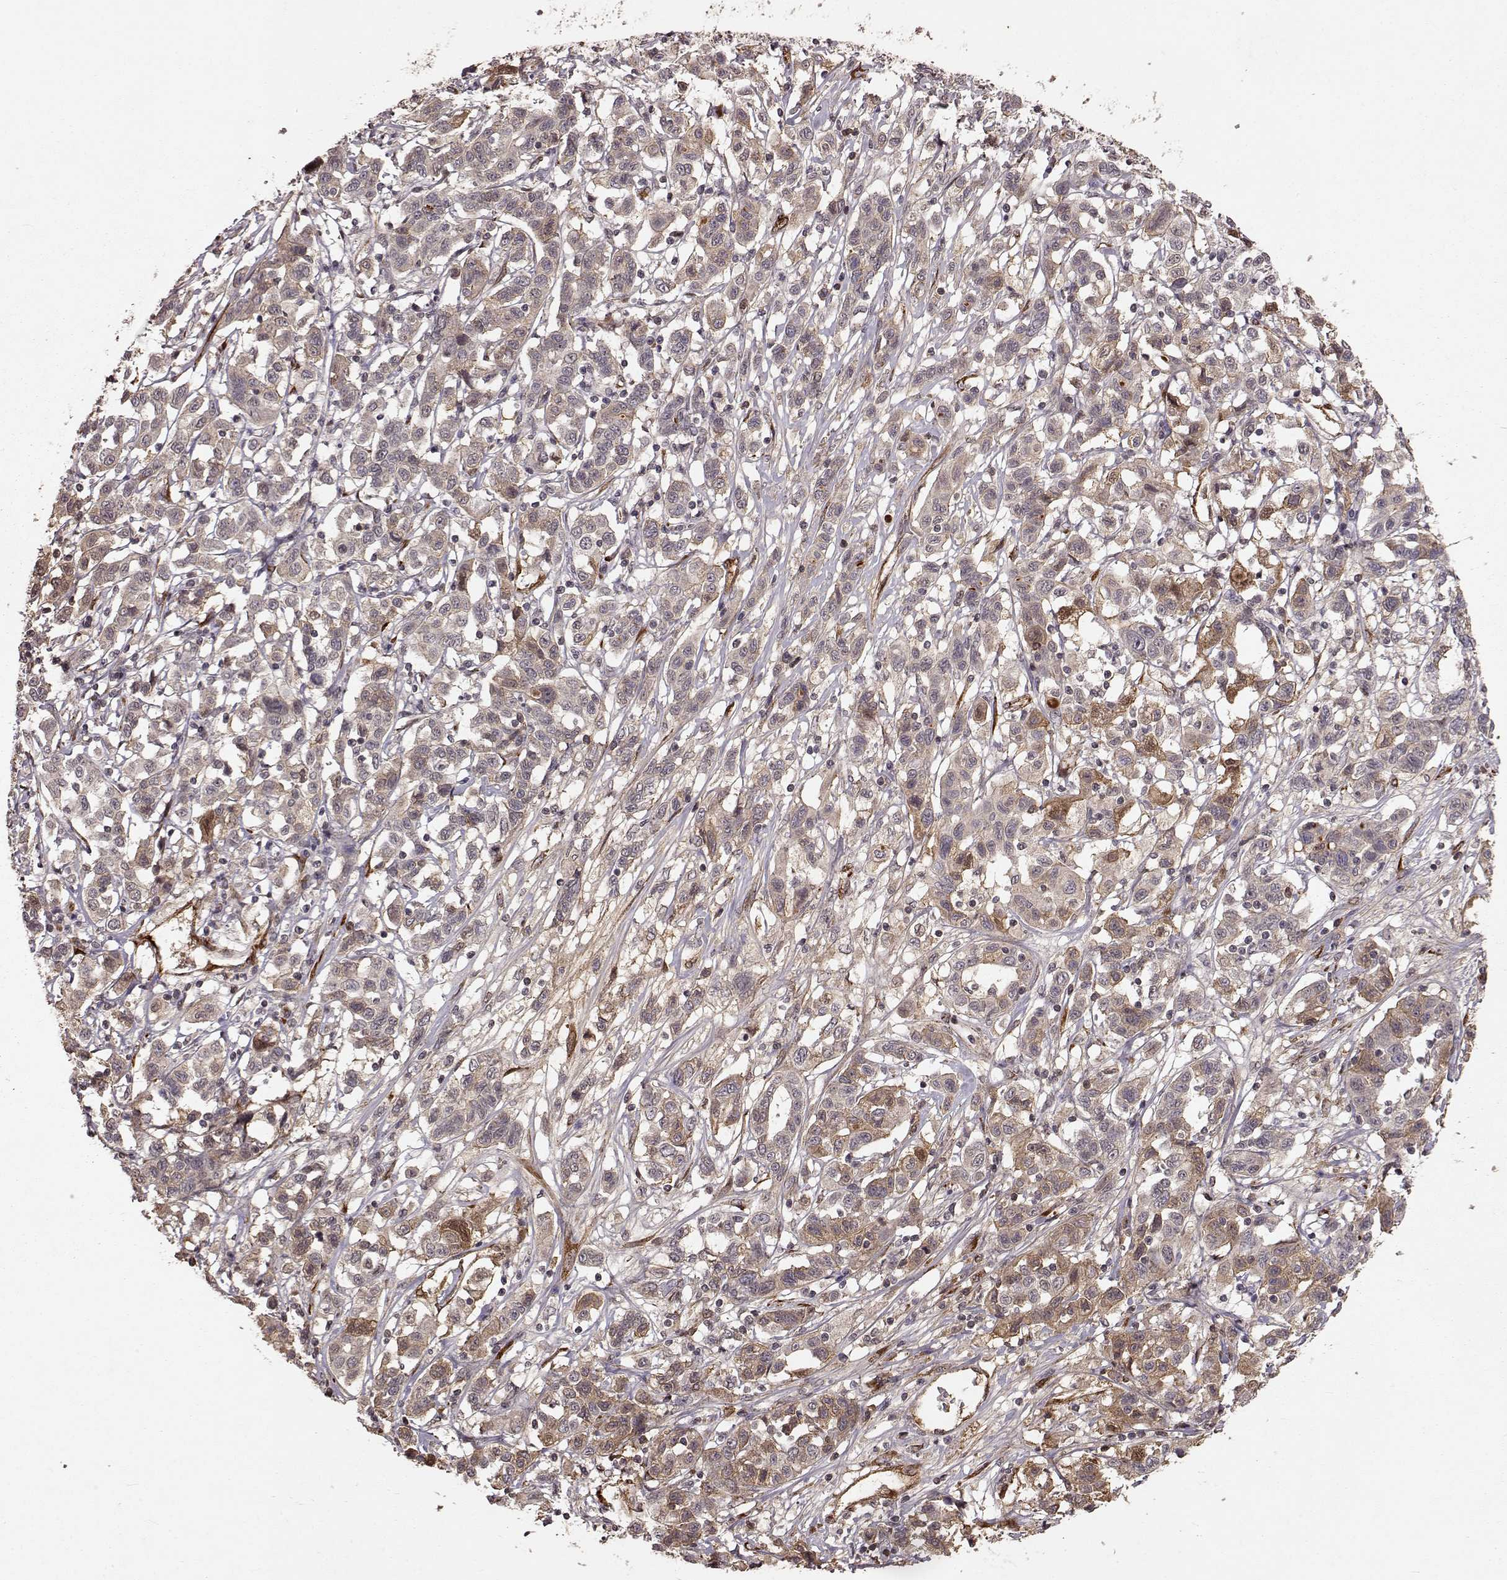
{"staining": {"intensity": "moderate", "quantity": "25%-75%", "location": "cytoplasmic/membranous"}, "tissue": "liver cancer", "cell_type": "Tumor cells", "image_type": "cancer", "snomed": [{"axis": "morphology", "description": "Adenocarcinoma, NOS"}, {"axis": "morphology", "description": "Cholangiocarcinoma"}, {"axis": "topography", "description": "Liver"}], "caption": "Immunohistochemistry of human liver adenocarcinoma exhibits medium levels of moderate cytoplasmic/membranous positivity in about 25%-75% of tumor cells.", "gene": "FSTL1", "patient": {"sex": "male", "age": 64}}